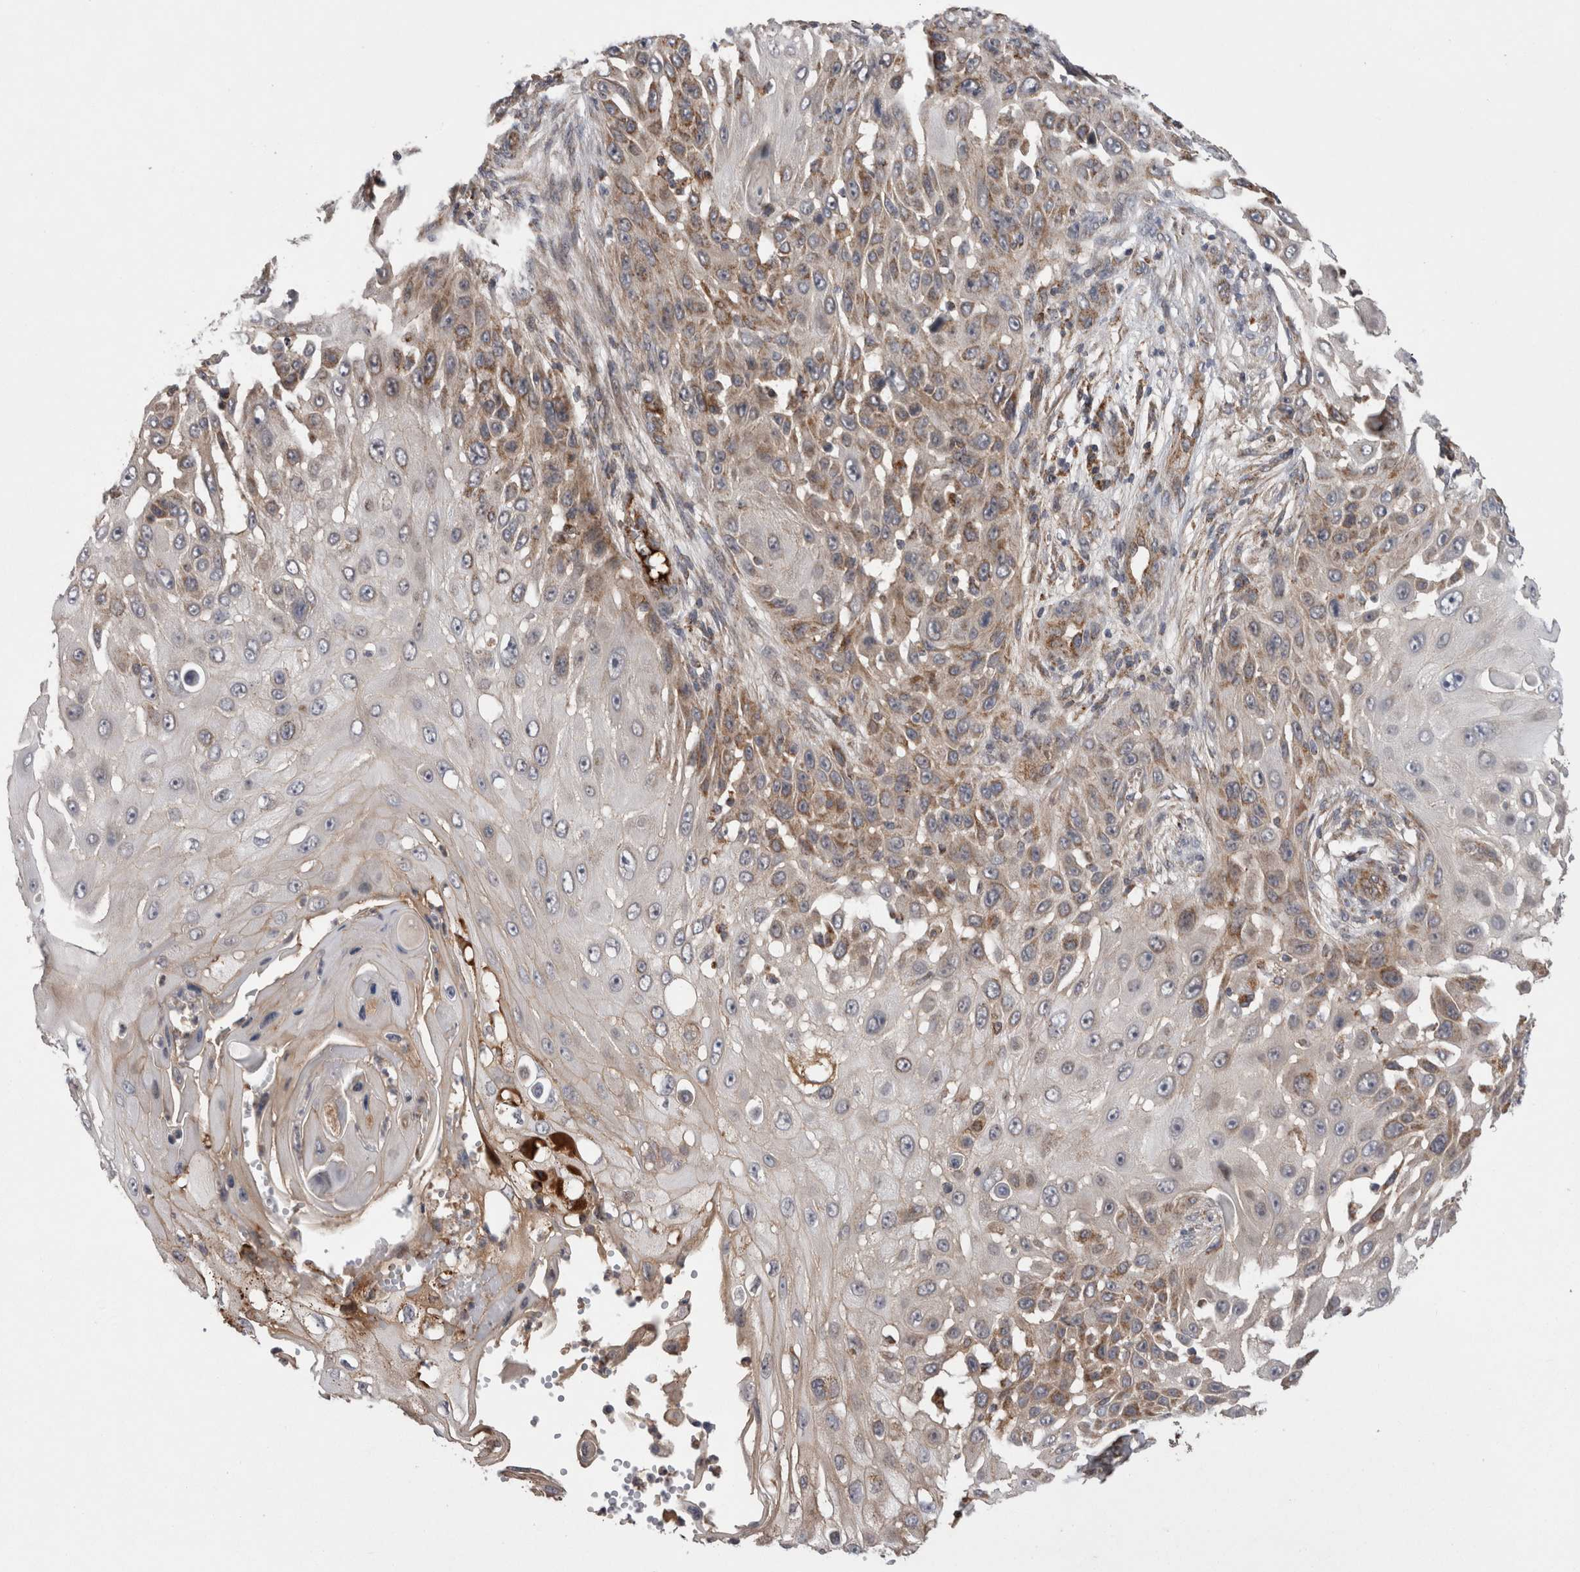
{"staining": {"intensity": "moderate", "quantity": "<25%", "location": "cytoplasmic/membranous"}, "tissue": "skin cancer", "cell_type": "Tumor cells", "image_type": "cancer", "snomed": [{"axis": "morphology", "description": "Squamous cell carcinoma, NOS"}, {"axis": "topography", "description": "Skin"}], "caption": "Human skin cancer (squamous cell carcinoma) stained with a brown dye displays moderate cytoplasmic/membranous positive positivity in approximately <25% of tumor cells.", "gene": "DARS2", "patient": {"sex": "female", "age": 44}}